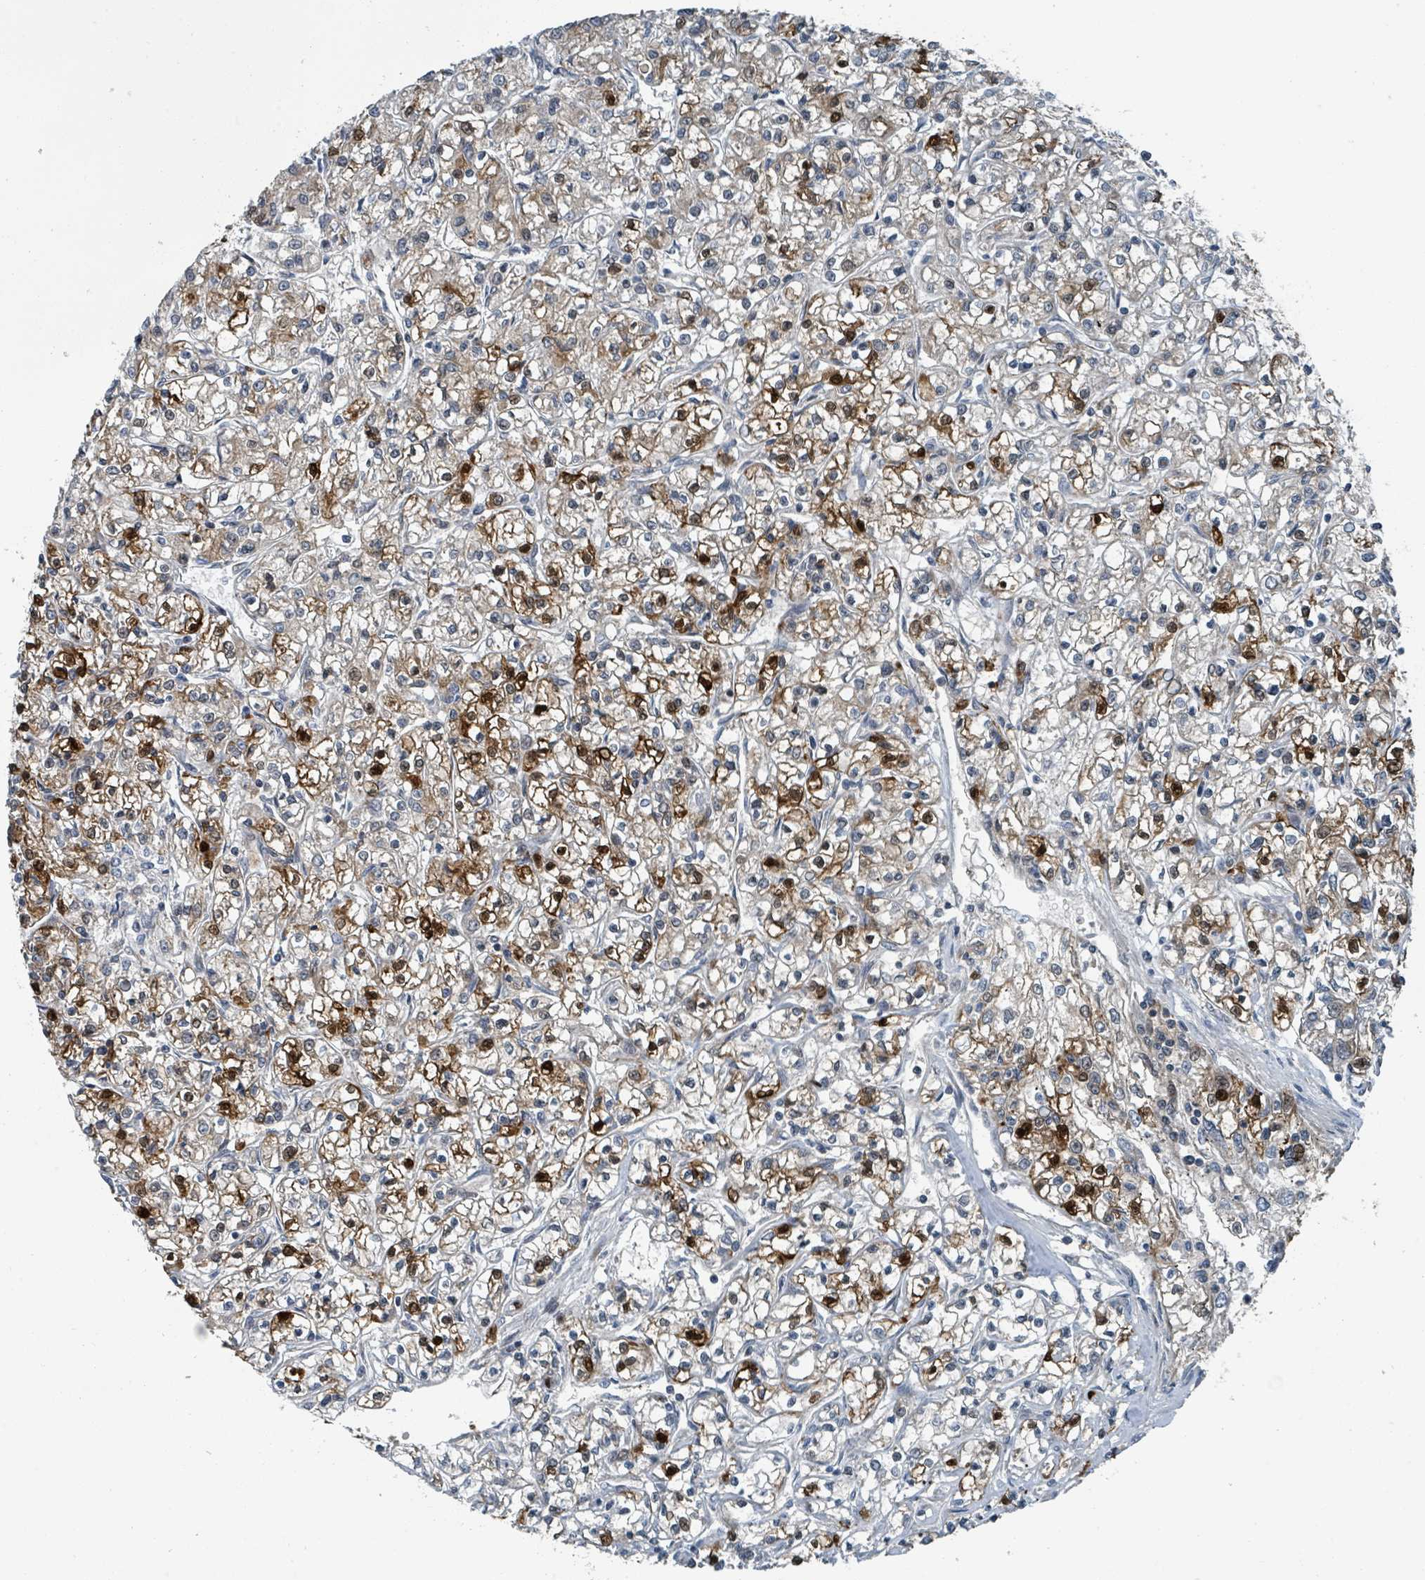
{"staining": {"intensity": "strong", "quantity": "25%-75%", "location": "cytoplasmic/membranous,nuclear"}, "tissue": "renal cancer", "cell_type": "Tumor cells", "image_type": "cancer", "snomed": [{"axis": "morphology", "description": "Adenocarcinoma, NOS"}, {"axis": "topography", "description": "Kidney"}], "caption": "Human adenocarcinoma (renal) stained for a protein (brown) shows strong cytoplasmic/membranous and nuclear positive staining in about 25%-75% of tumor cells.", "gene": "GOLGA7", "patient": {"sex": "female", "age": 59}}